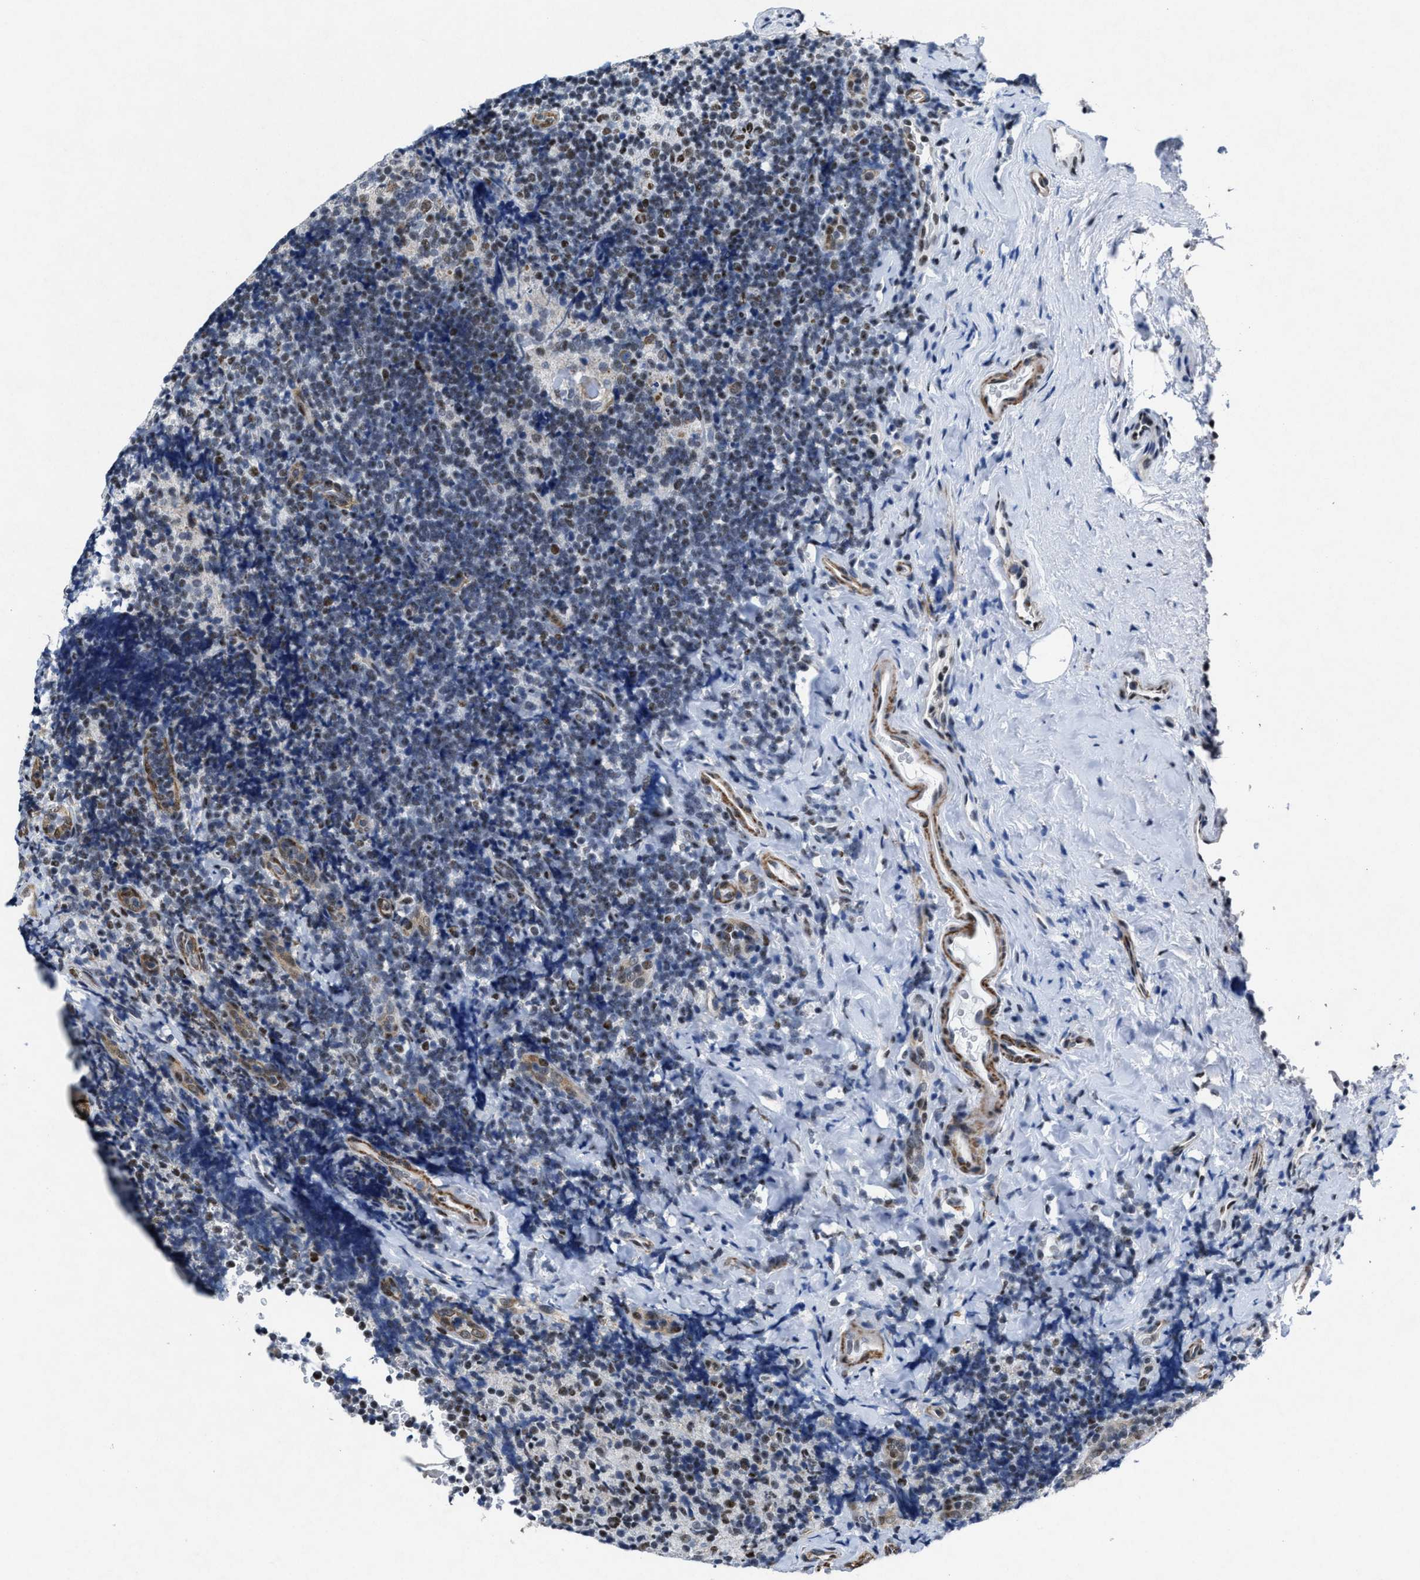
{"staining": {"intensity": "negative", "quantity": "none", "location": "none"}, "tissue": "tonsil", "cell_type": "Germinal center cells", "image_type": "normal", "snomed": [{"axis": "morphology", "description": "Normal tissue, NOS"}, {"axis": "topography", "description": "Tonsil"}], "caption": "Protein analysis of benign tonsil shows no significant expression in germinal center cells. (IHC, brightfield microscopy, high magnification).", "gene": "ID3", "patient": {"sex": "male", "age": 37}}